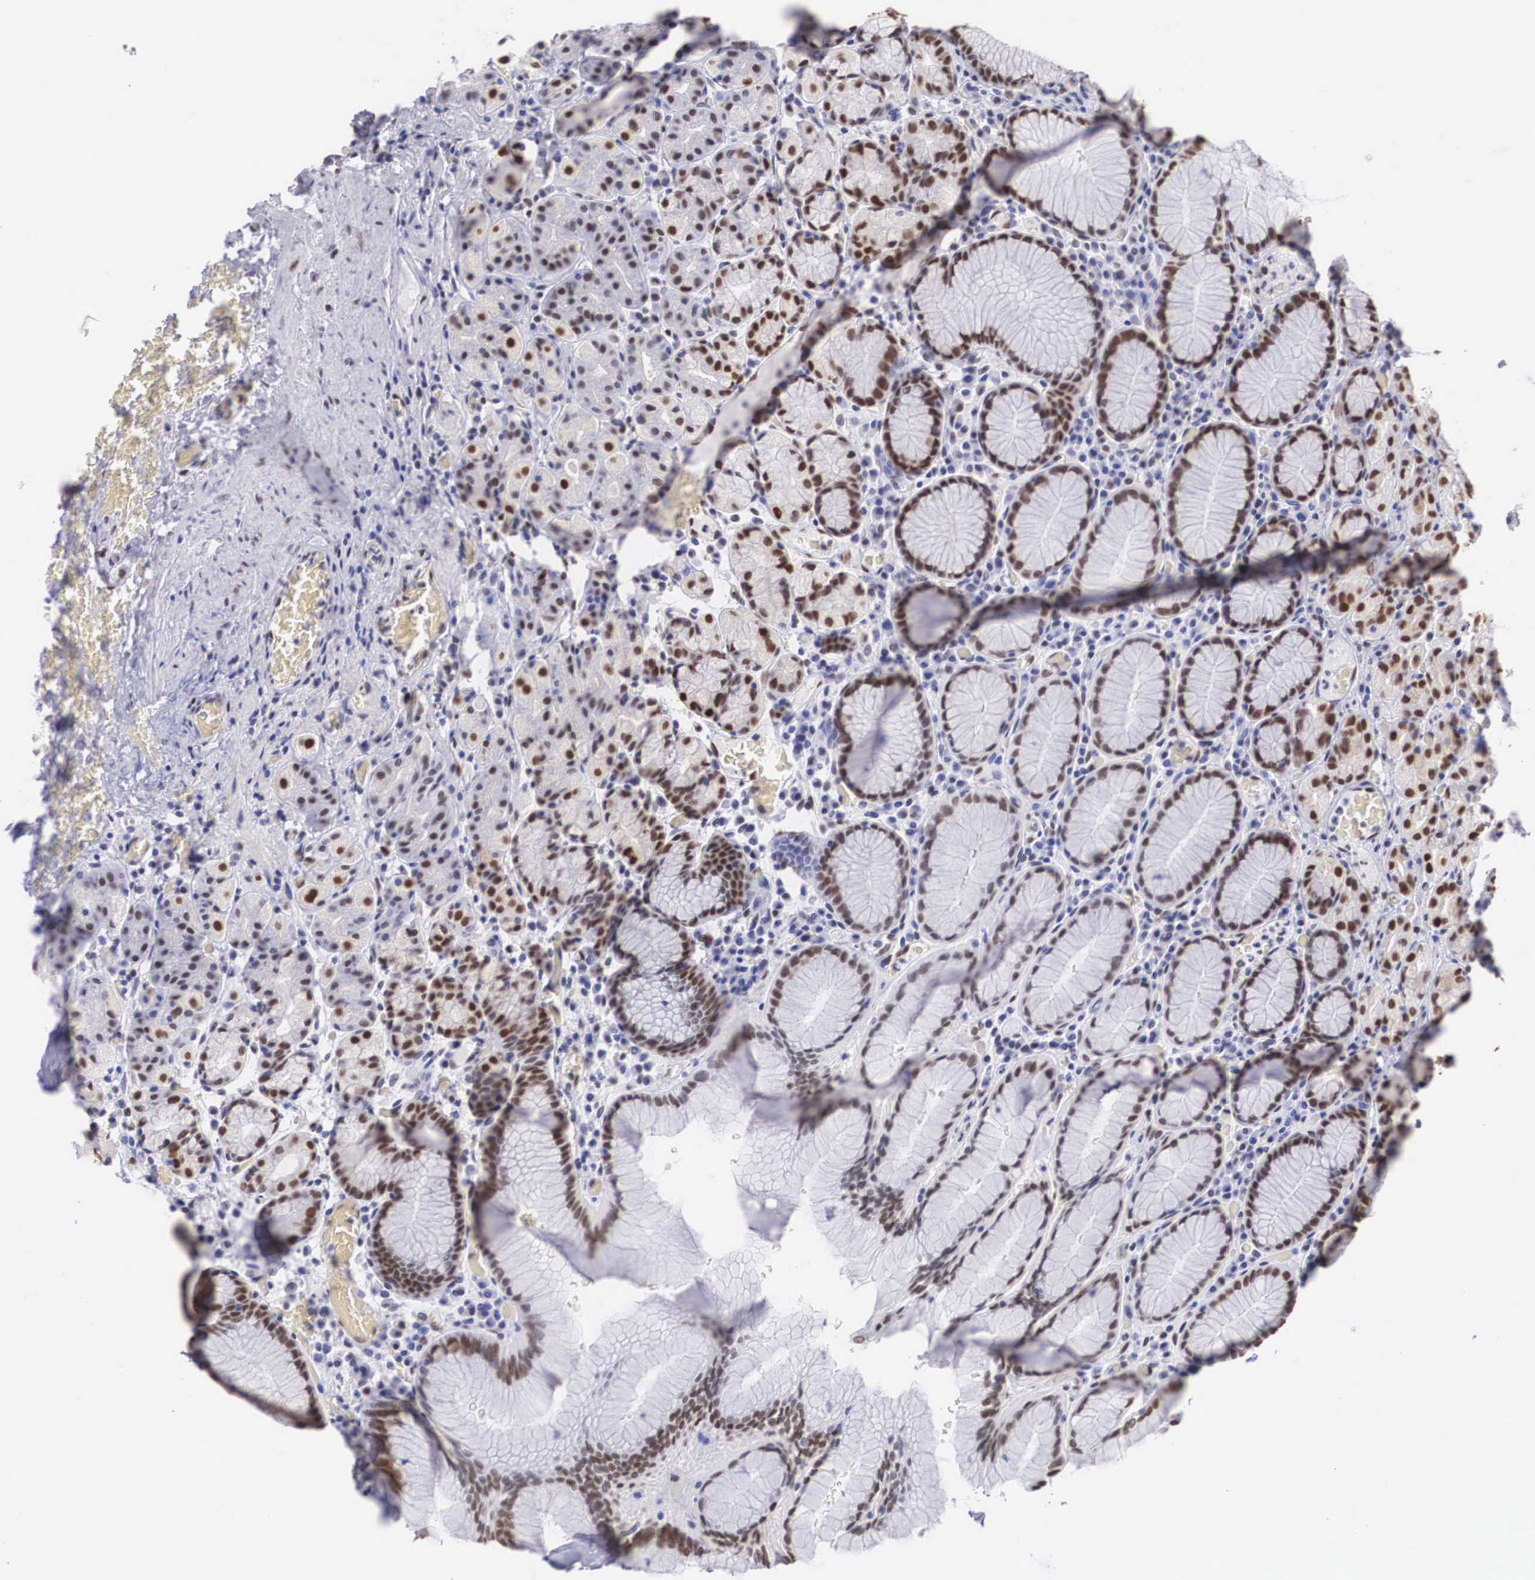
{"staining": {"intensity": "strong", "quantity": "25%-75%", "location": "nuclear"}, "tissue": "stomach", "cell_type": "Glandular cells", "image_type": "normal", "snomed": [{"axis": "morphology", "description": "Normal tissue, NOS"}, {"axis": "topography", "description": "Stomach, lower"}], "caption": "Immunohistochemical staining of benign human stomach demonstrates high levels of strong nuclear positivity in approximately 25%-75% of glandular cells. Nuclei are stained in blue.", "gene": "HMGN5", "patient": {"sex": "male", "age": 58}}